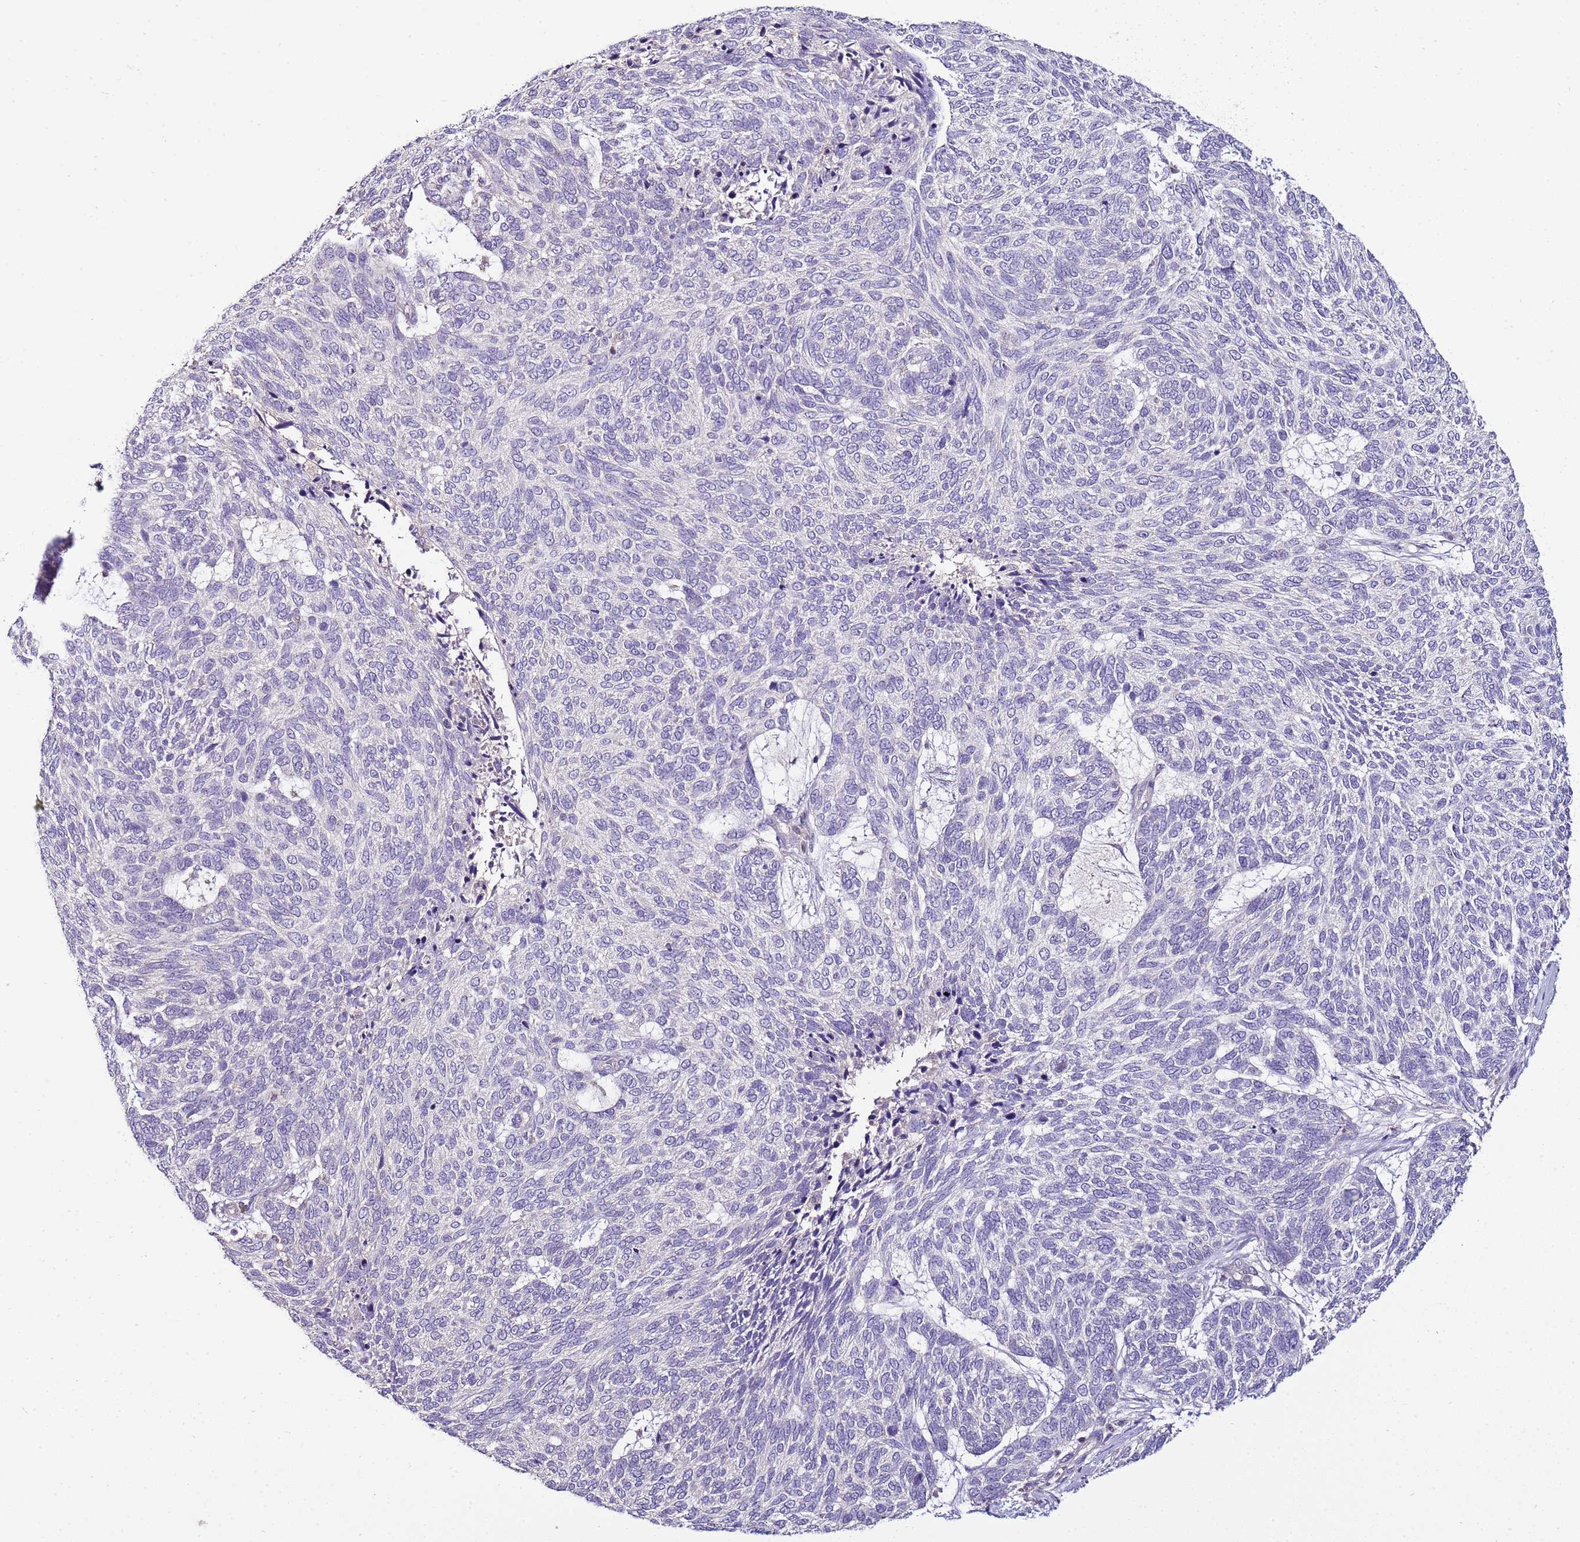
{"staining": {"intensity": "negative", "quantity": "none", "location": "none"}, "tissue": "skin cancer", "cell_type": "Tumor cells", "image_type": "cancer", "snomed": [{"axis": "morphology", "description": "Basal cell carcinoma"}, {"axis": "topography", "description": "Skin"}], "caption": "The IHC histopathology image has no significant expression in tumor cells of skin cancer tissue.", "gene": "IL2RG", "patient": {"sex": "female", "age": 65}}